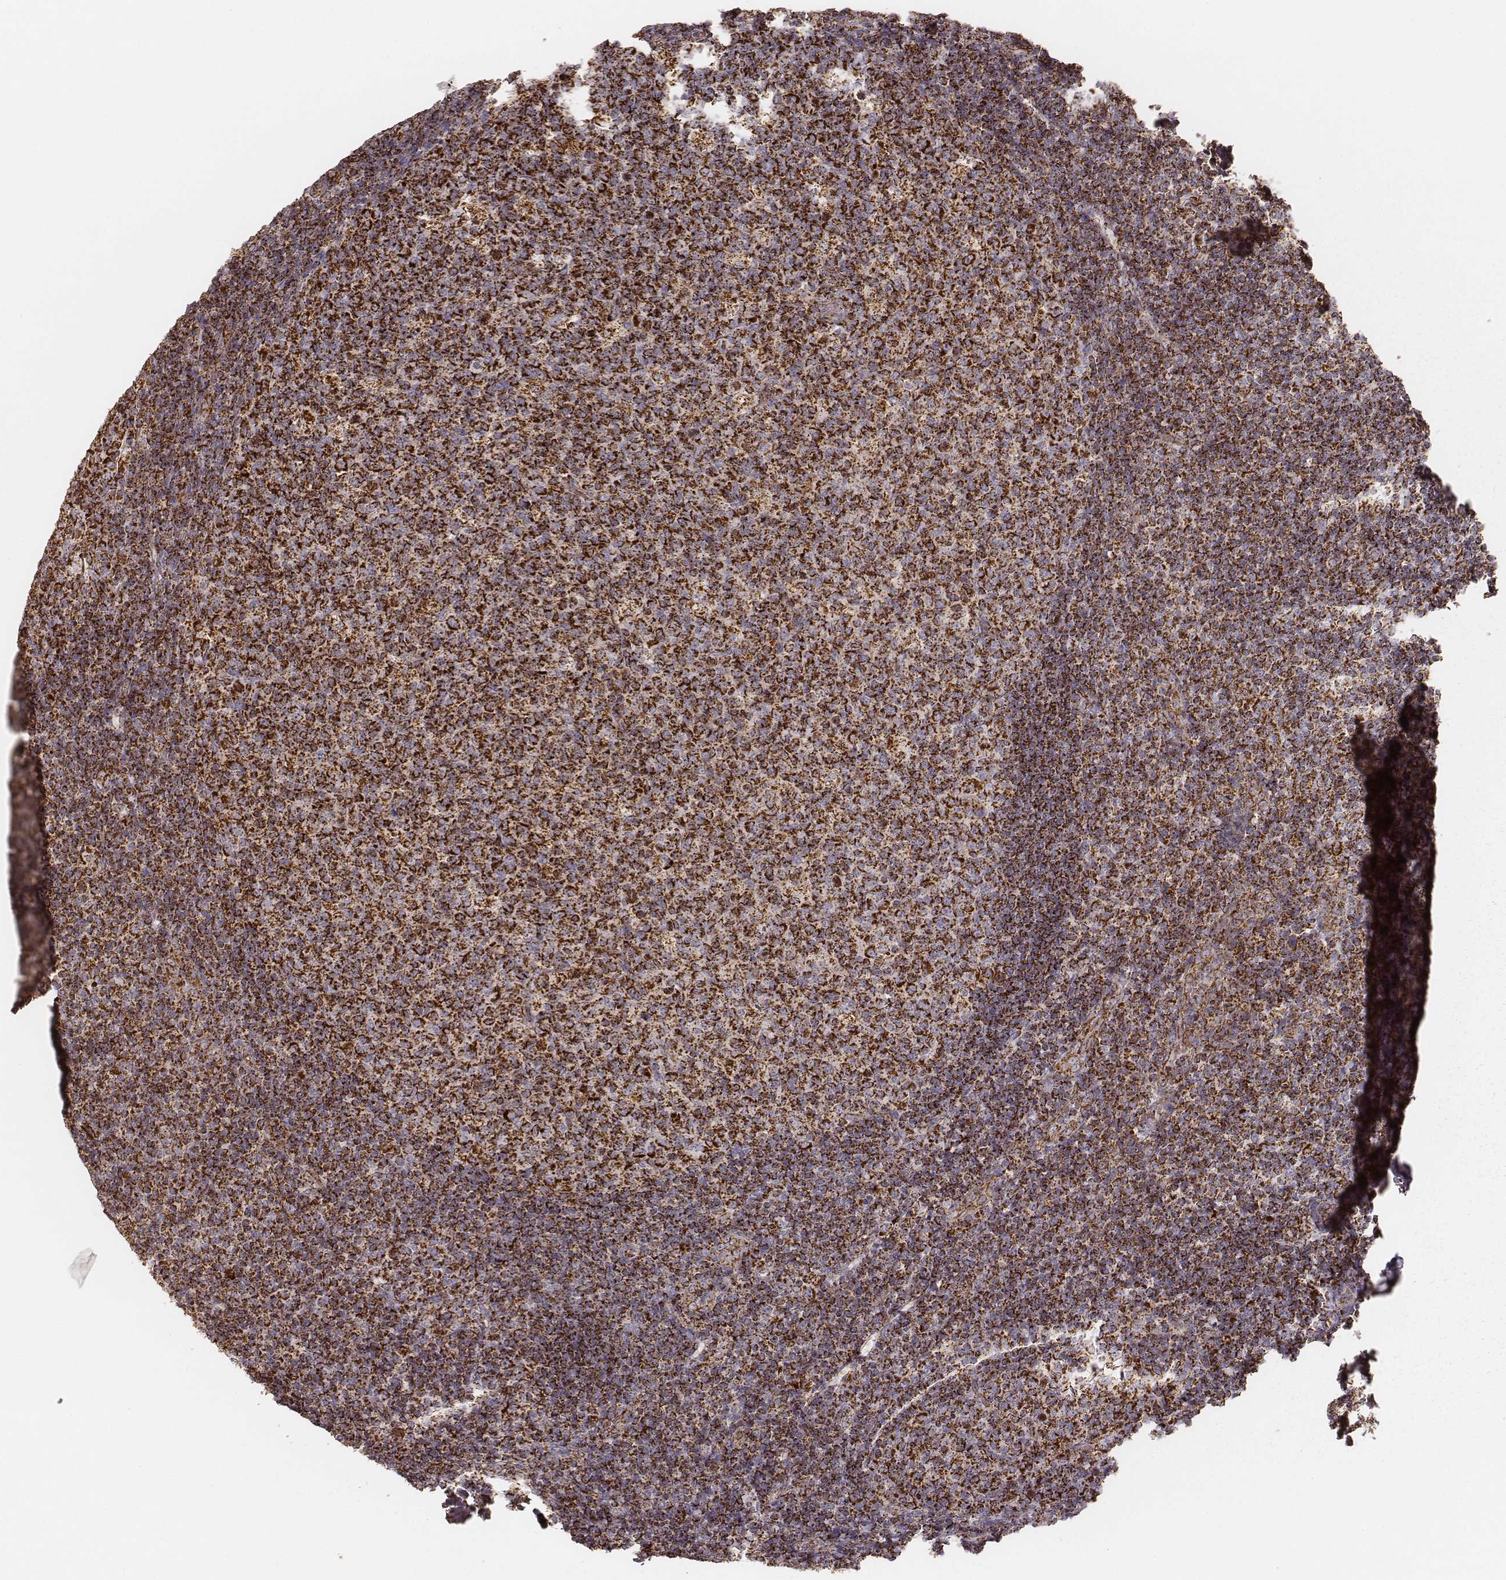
{"staining": {"intensity": "strong", "quantity": ">75%", "location": "cytoplasmic/membranous"}, "tissue": "tonsil", "cell_type": "Germinal center cells", "image_type": "normal", "snomed": [{"axis": "morphology", "description": "Normal tissue, NOS"}, {"axis": "topography", "description": "Tonsil"}], "caption": "IHC staining of normal tonsil, which demonstrates high levels of strong cytoplasmic/membranous expression in about >75% of germinal center cells indicating strong cytoplasmic/membranous protein positivity. The staining was performed using DAB (brown) for protein detection and nuclei were counterstained in hematoxylin (blue).", "gene": "CS", "patient": {"sex": "male", "age": 17}}